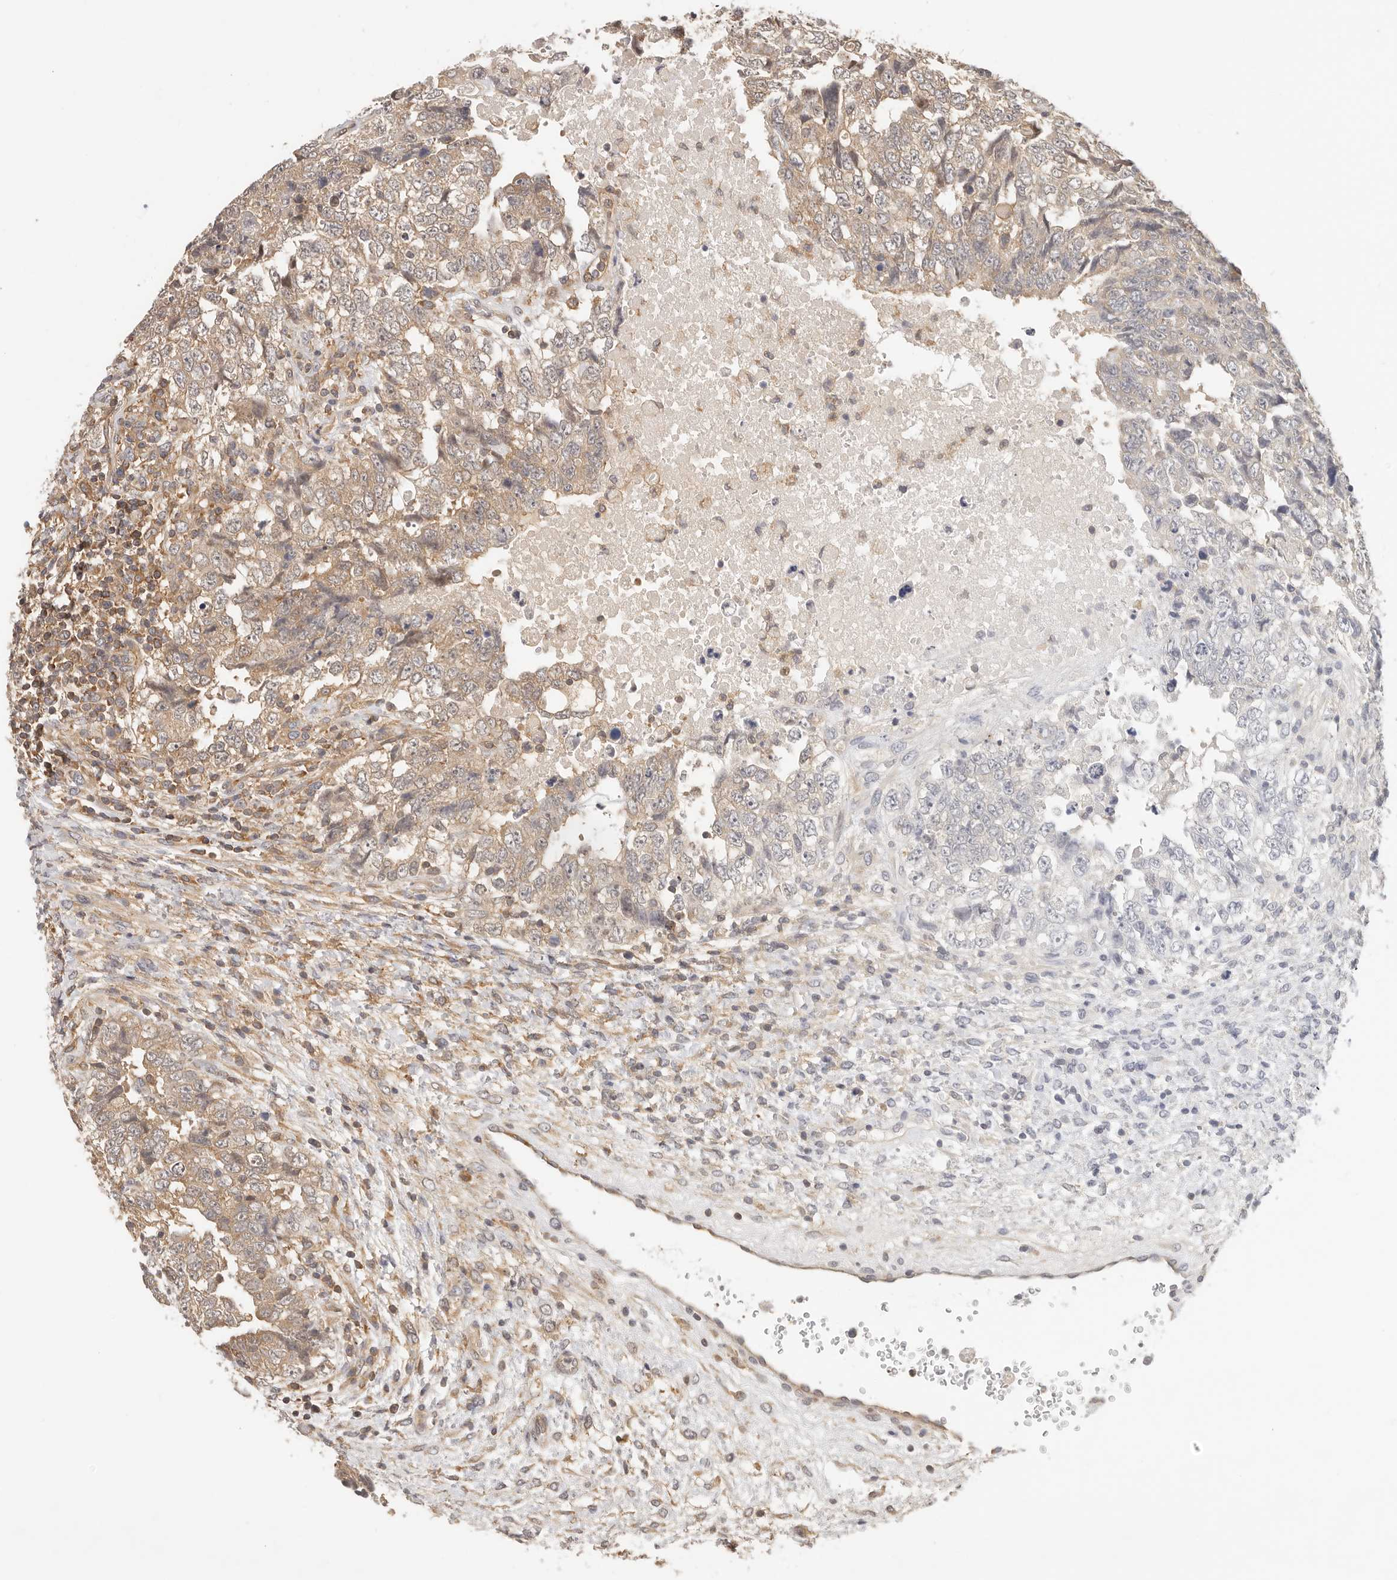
{"staining": {"intensity": "weak", "quantity": "25%-75%", "location": "cytoplasmic/membranous"}, "tissue": "testis cancer", "cell_type": "Tumor cells", "image_type": "cancer", "snomed": [{"axis": "morphology", "description": "Carcinoma, Embryonal, NOS"}, {"axis": "topography", "description": "Testis"}], "caption": "About 25%-75% of tumor cells in human embryonal carcinoma (testis) reveal weak cytoplasmic/membranous protein staining as visualized by brown immunohistochemical staining.", "gene": "DTNBP1", "patient": {"sex": "male", "age": 37}}